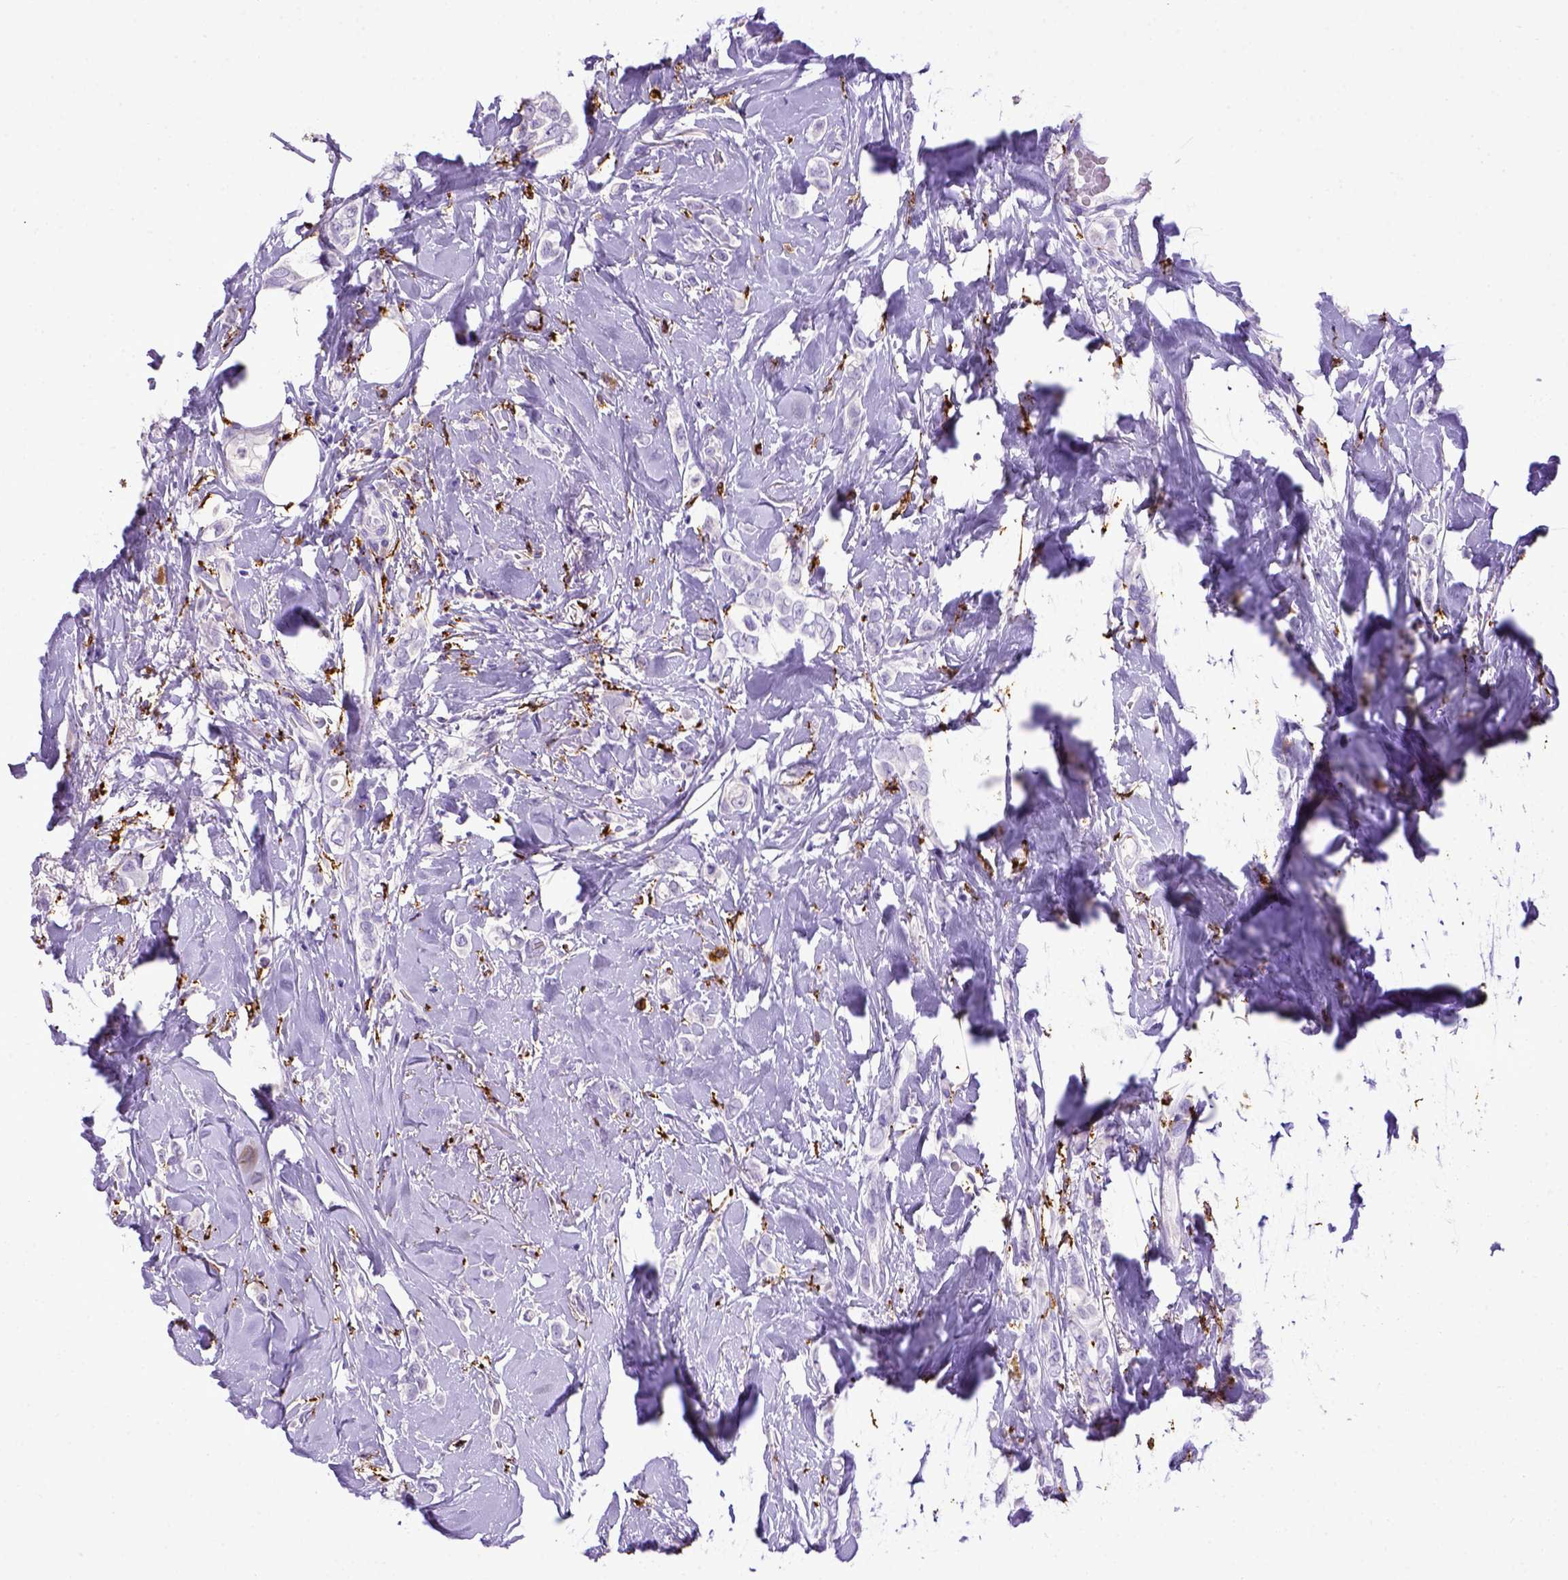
{"staining": {"intensity": "negative", "quantity": "none", "location": "none"}, "tissue": "breast cancer", "cell_type": "Tumor cells", "image_type": "cancer", "snomed": [{"axis": "morphology", "description": "Lobular carcinoma"}, {"axis": "topography", "description": "Breast"}], "caption": "This histopathology image is of breast cancer stained with immunohistochemistry to label a protein in brown with the nuclei are counter-stained blue. There is no expression in tumor cells. The staining was performed using DAB to visualize the protein expression in brown, while the nuclei were stained in blue with hematoxylin (Magnification: 20x).", "gene": "CD68", "patient": {"sex": "female", "age": 66}}